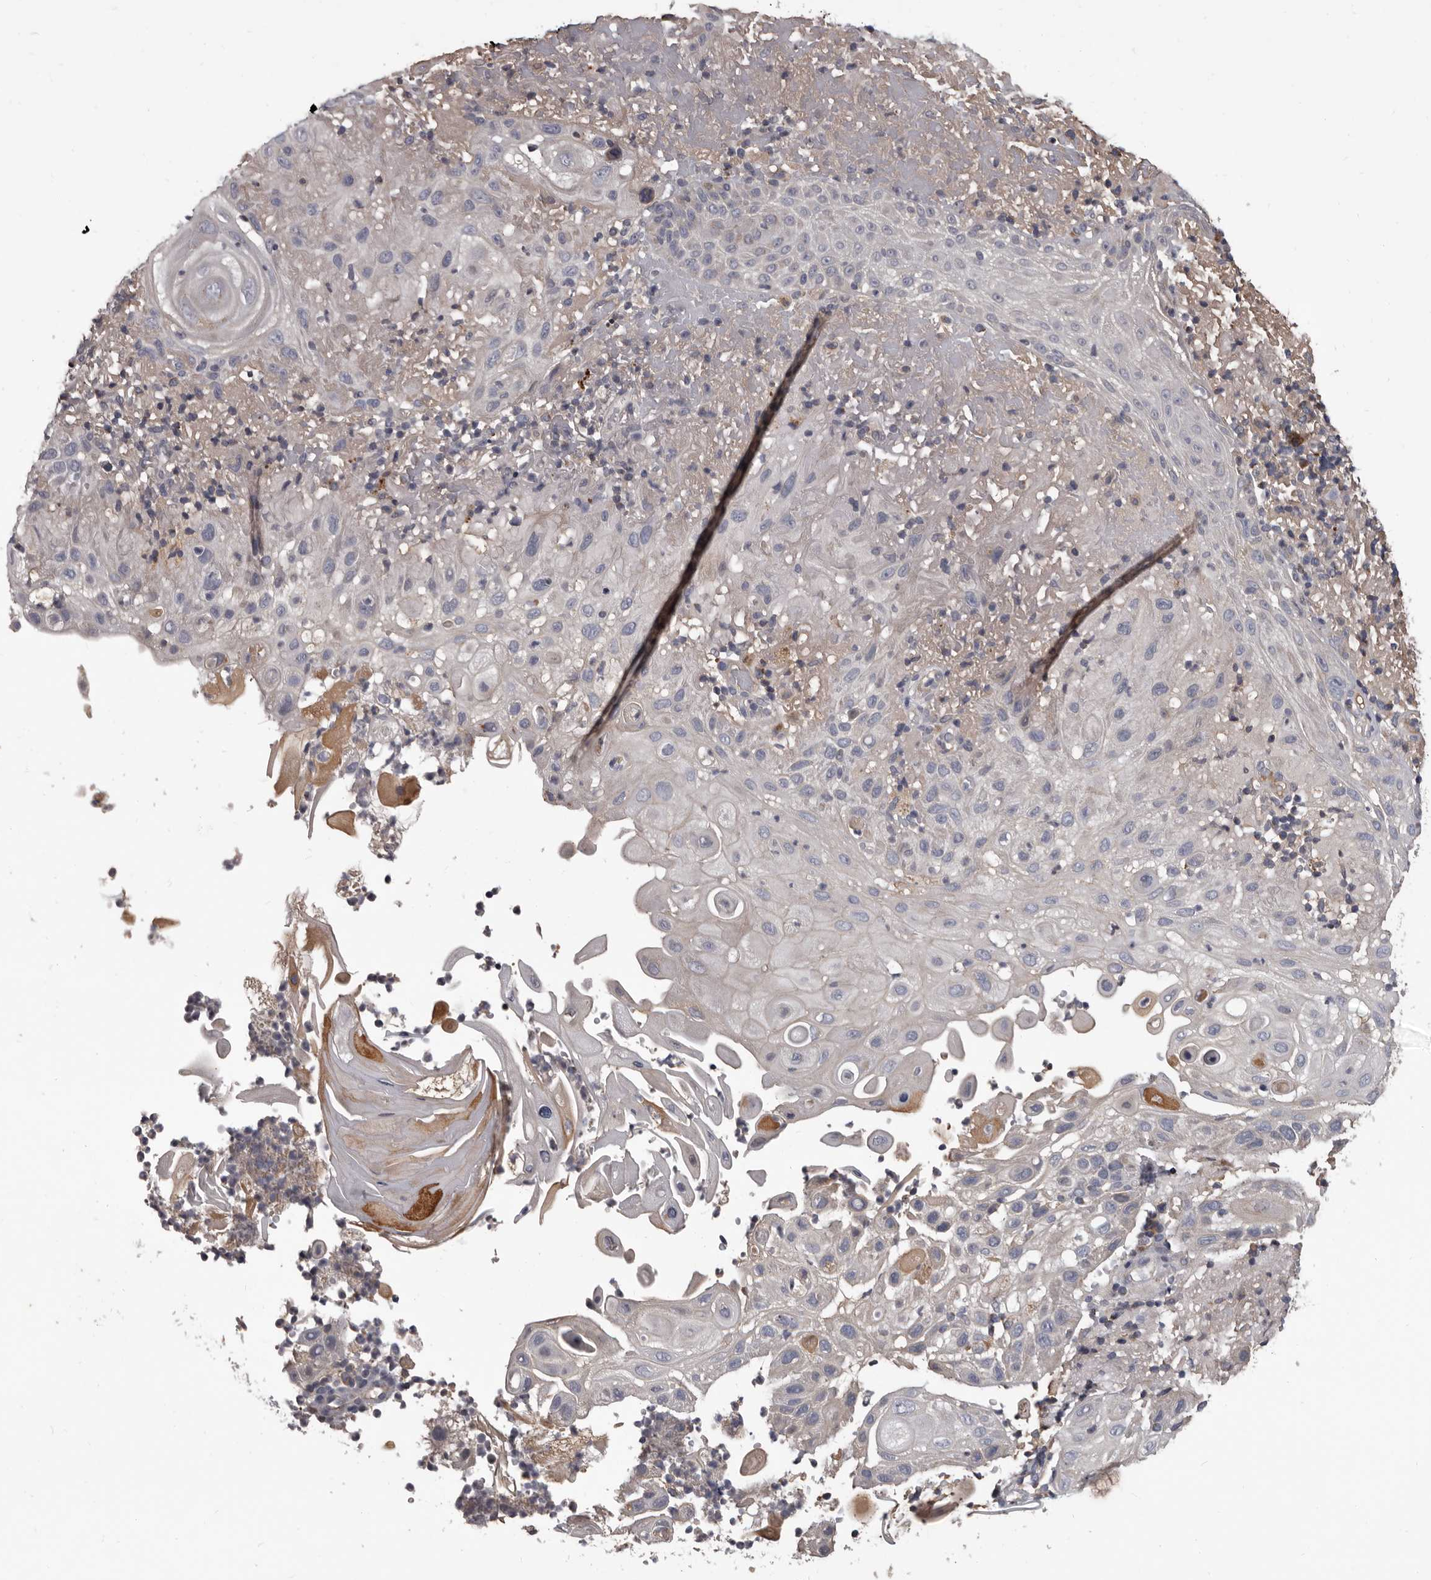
{"staining": {"intensity": "negative", "quantity": "none", "location": "none"}, "tissue": "skin cancer", "cell_type": "Tumor cells", "image_type": "cancer", "snomed": [{"axis": "morphology", "description": "Normal tissue, NOS"}, {"axis": "morphology", "description": "Squamous cell carcinoma, NOS"}, {"axis": "topography", "description": "Skin"}], "caption": "IHC of human squamous cell carcinoma (skin) shows no expression in tumor cells.", "gene": "ALDH5A1", "patient": {"sex": "female", "age": 96}}